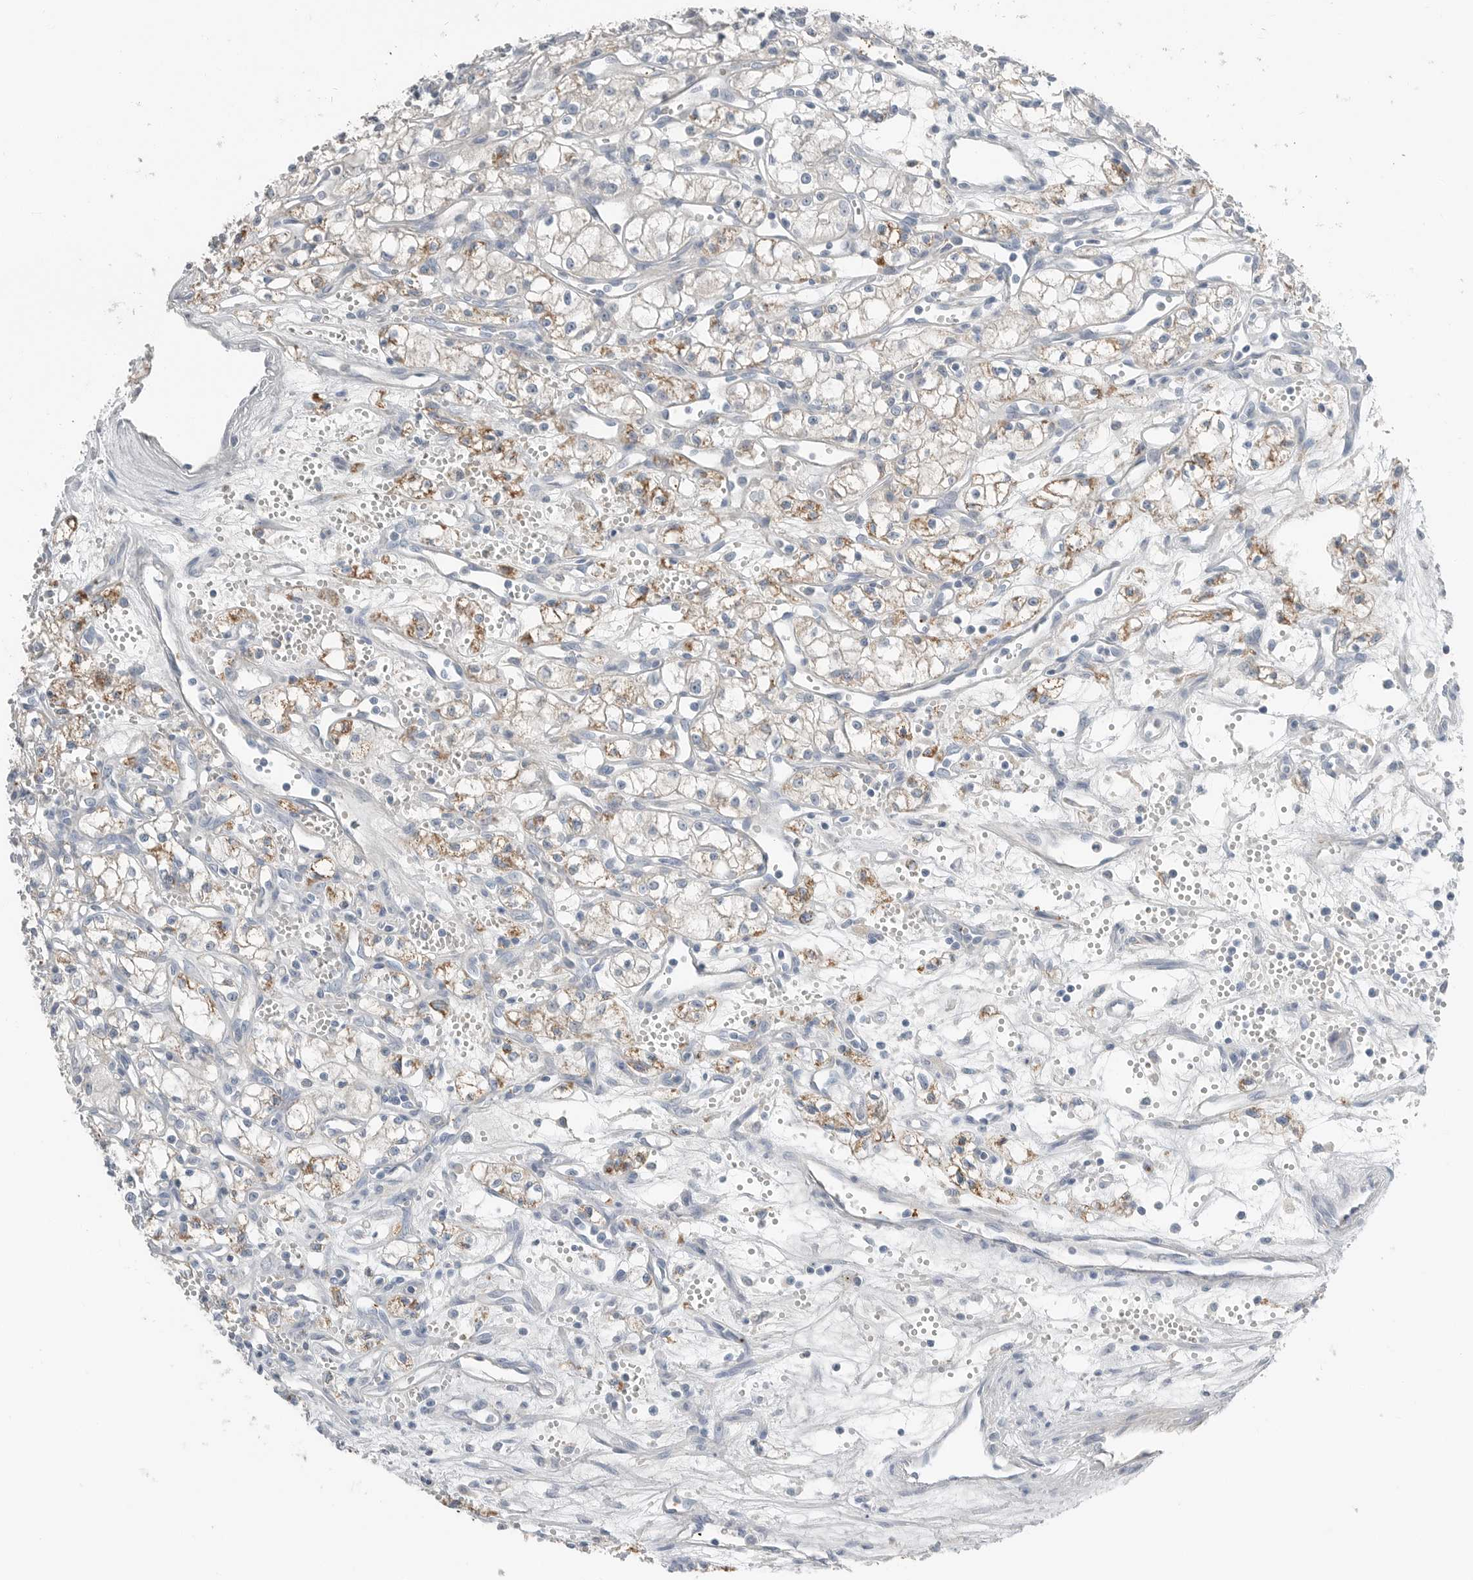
{"staining": {"intensity": "moderate", "quantity": ">75%", "location": "cytoplasmic/membranous"}, "tissue": "renal cancer", "cell_type": "Tumor cells", "image_type": "cancer", "snomed": [{"axis": "morphology", "description": "Adenocarcinoma, NOS"}, {"axis": "topography", "description": "Kidney"}], "caption": "Immunohistochemical staining of renal cancer (adenocarcinoma) reveals medium levels of moderate cytoplasmic/membranous protein positivity in about >75% of tumor cells.", "gene": "SERPINB7", "patient": {"sex": "male", "age": 59}}